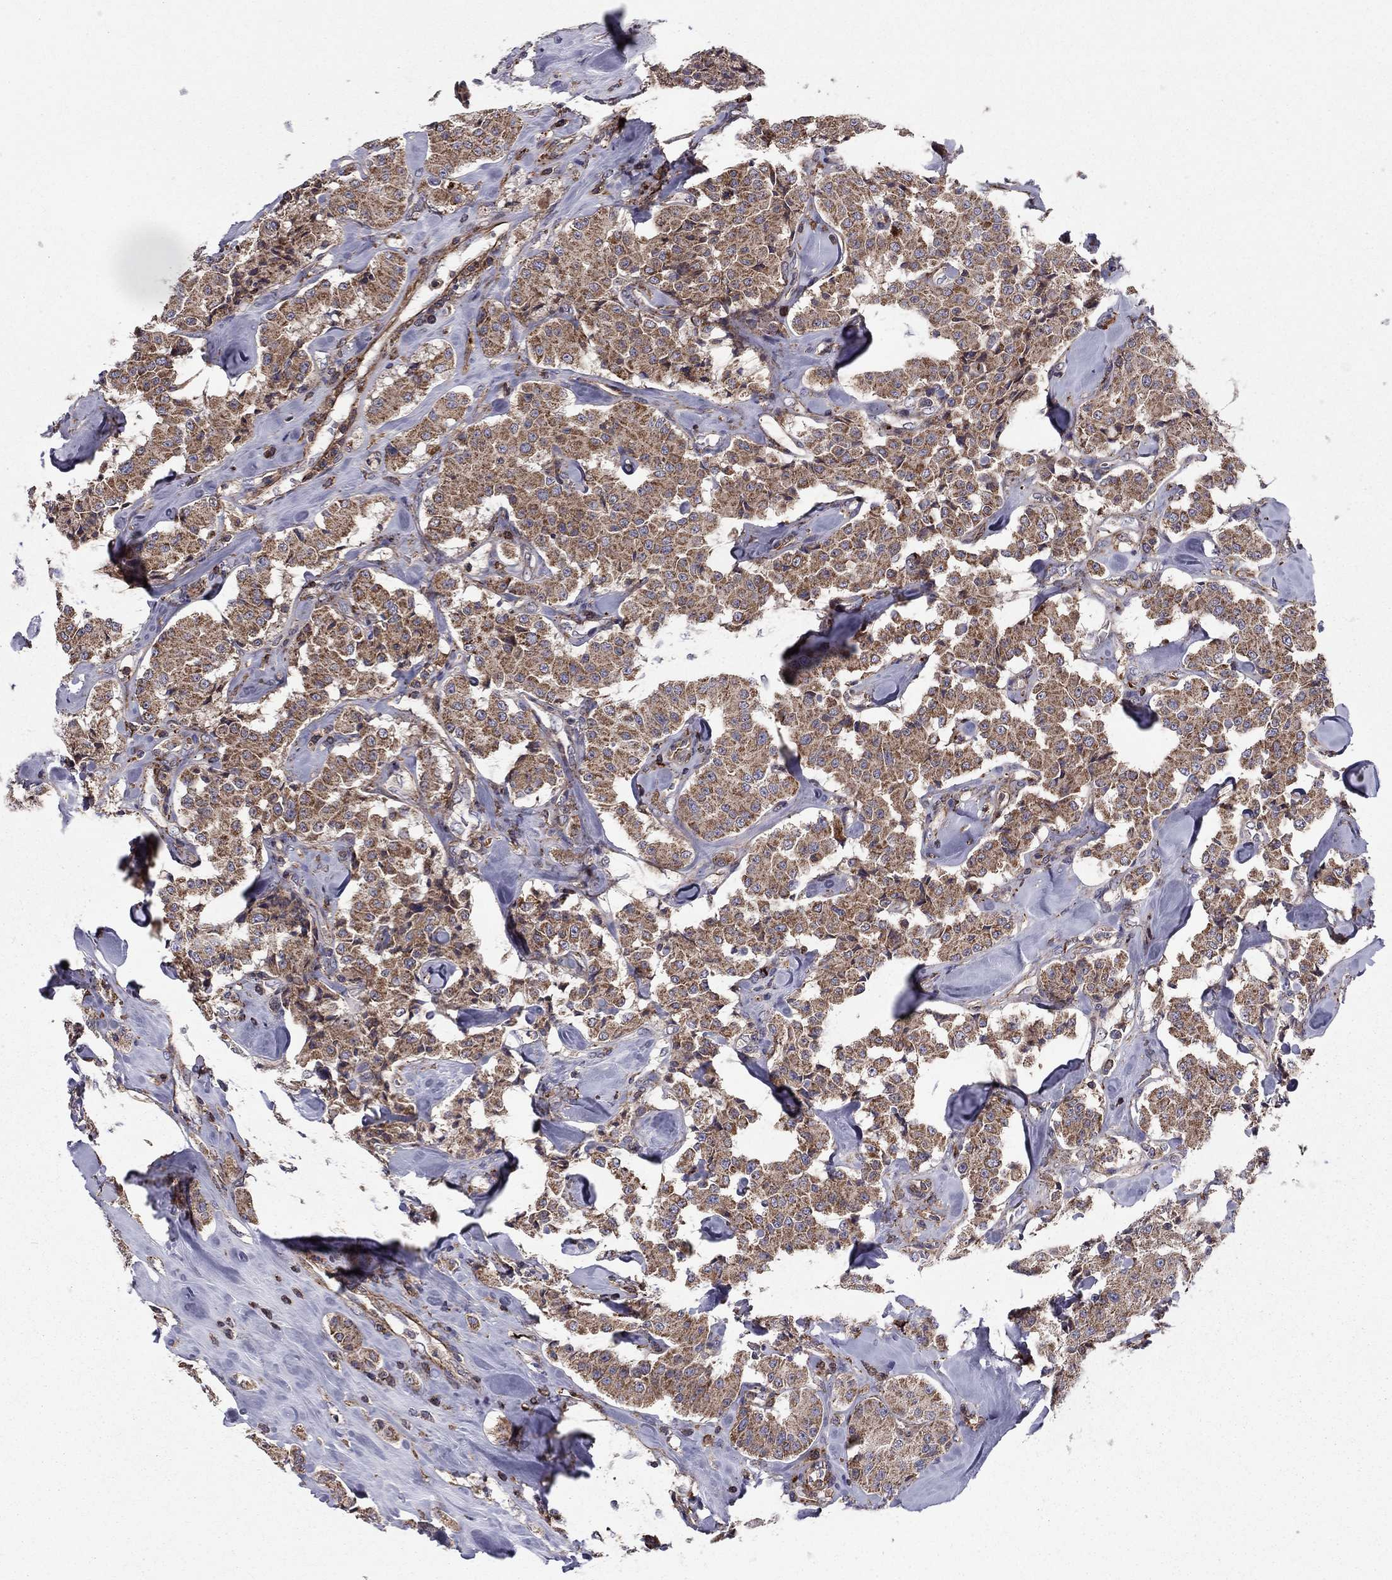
{"staining": {"intensity": "moderate", "quantity": ">75%", "location": "cytoplasmic/membranous"}, "tissue": "carcinoid", "cell_type": "Tumor cells", "image_type": "cancer", "snomed": [{"axis": "morphology", "description": "Carcinoid, malignant, NOS"}, {"axis": "topography", "description": "Pancreas"}], "caption": "Immunohistochemistry (IHC) photomicrograph of neoplastic tissue: human malignant carcinoid stained using IHC shows medium levels of moderate protein expression localized specifically in the cytoplasmic/membranous of tumor cells, appearing as a cytoplasmic/membranous brown color.", "gene": "ALG6", "patient": {"sex": "male", "age": 41}}